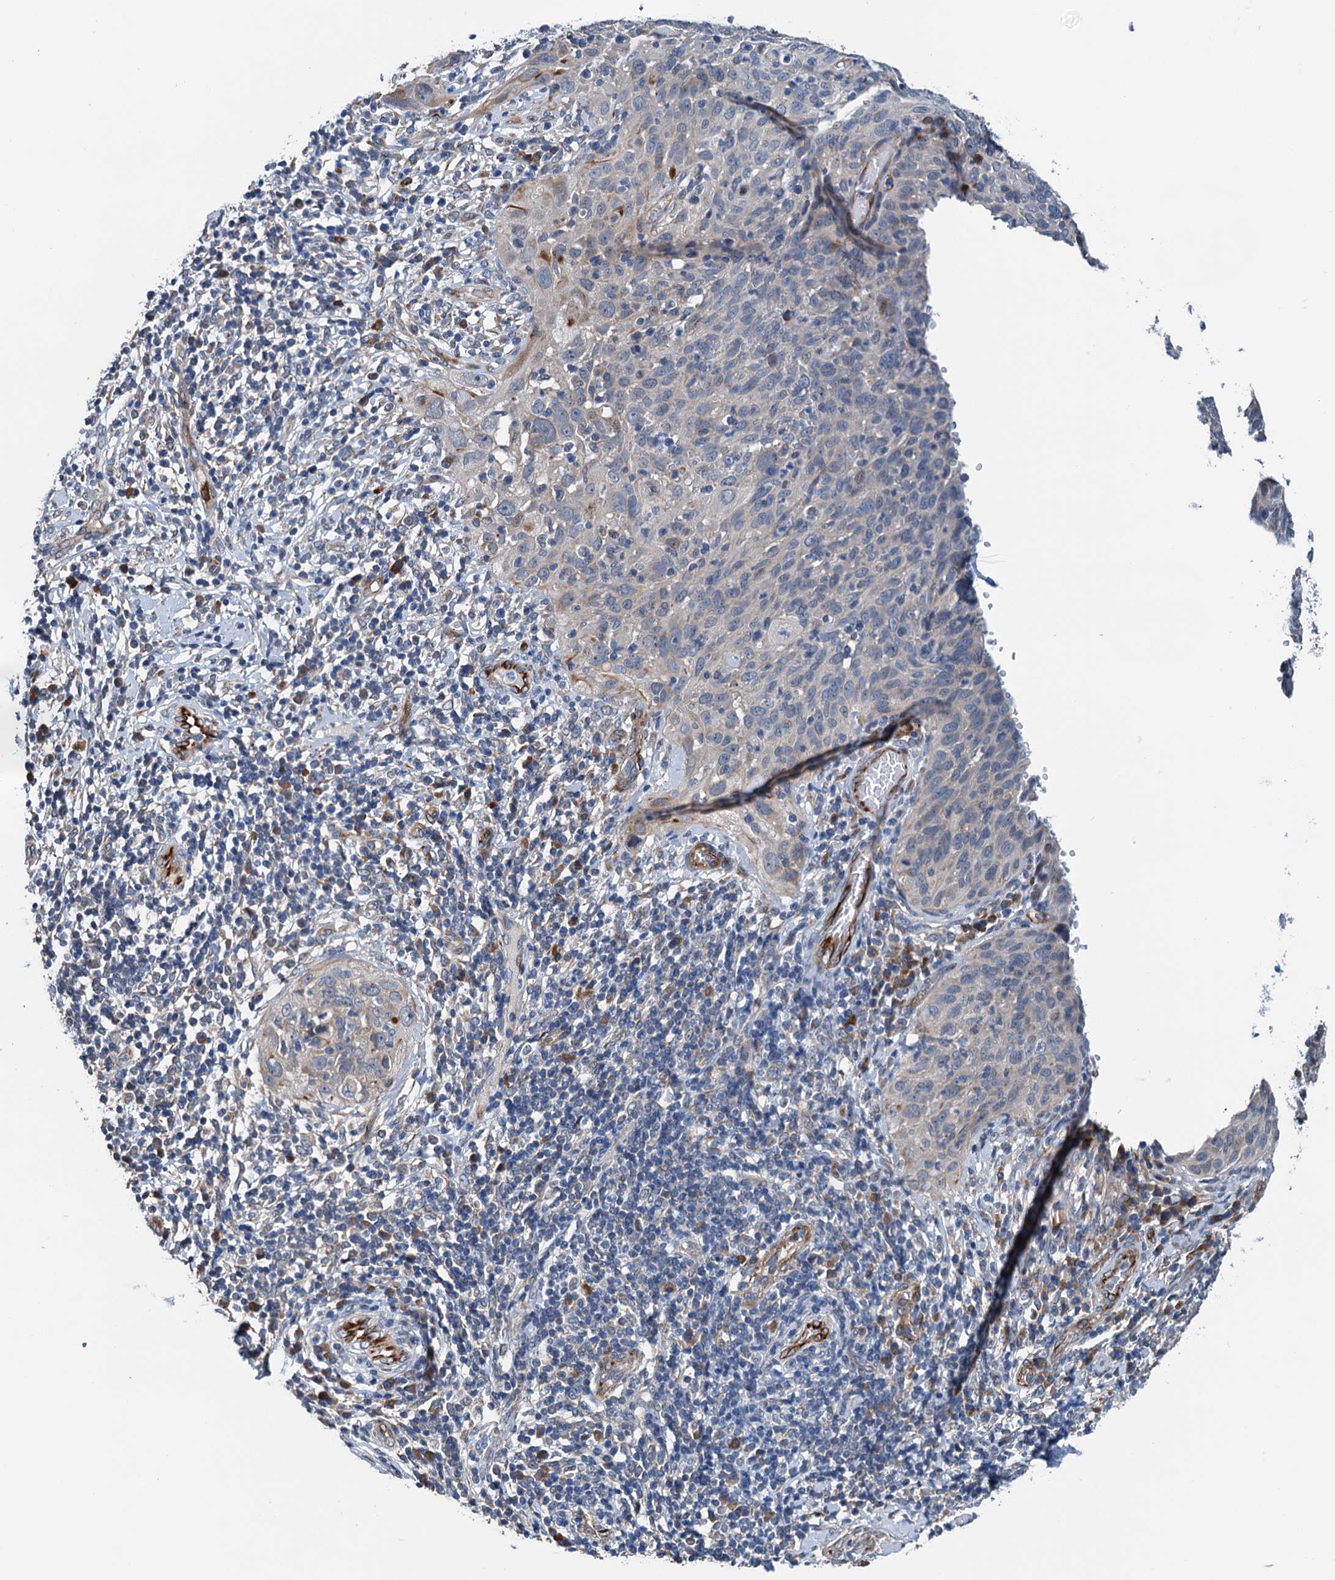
{"staining": {"intensity": "weak", "quantity": "<25%", "location": "cytoplasmic/membranous"}, "tissue": "cervical cancer", "cell_type": "Tumor cells", "image_type": "cancer", "snomed": [{"axis": "morphology", "description": "Squamous cell carcinoma, NOS"}, {"axis": "topography", "description": "Cervix"}], "caption": "Tumor cells are negative for protein expression in human squamous cell carcinoma (cervical).", "gene": "ELAC1", "patient": {"sex": "female", "age": 31}}